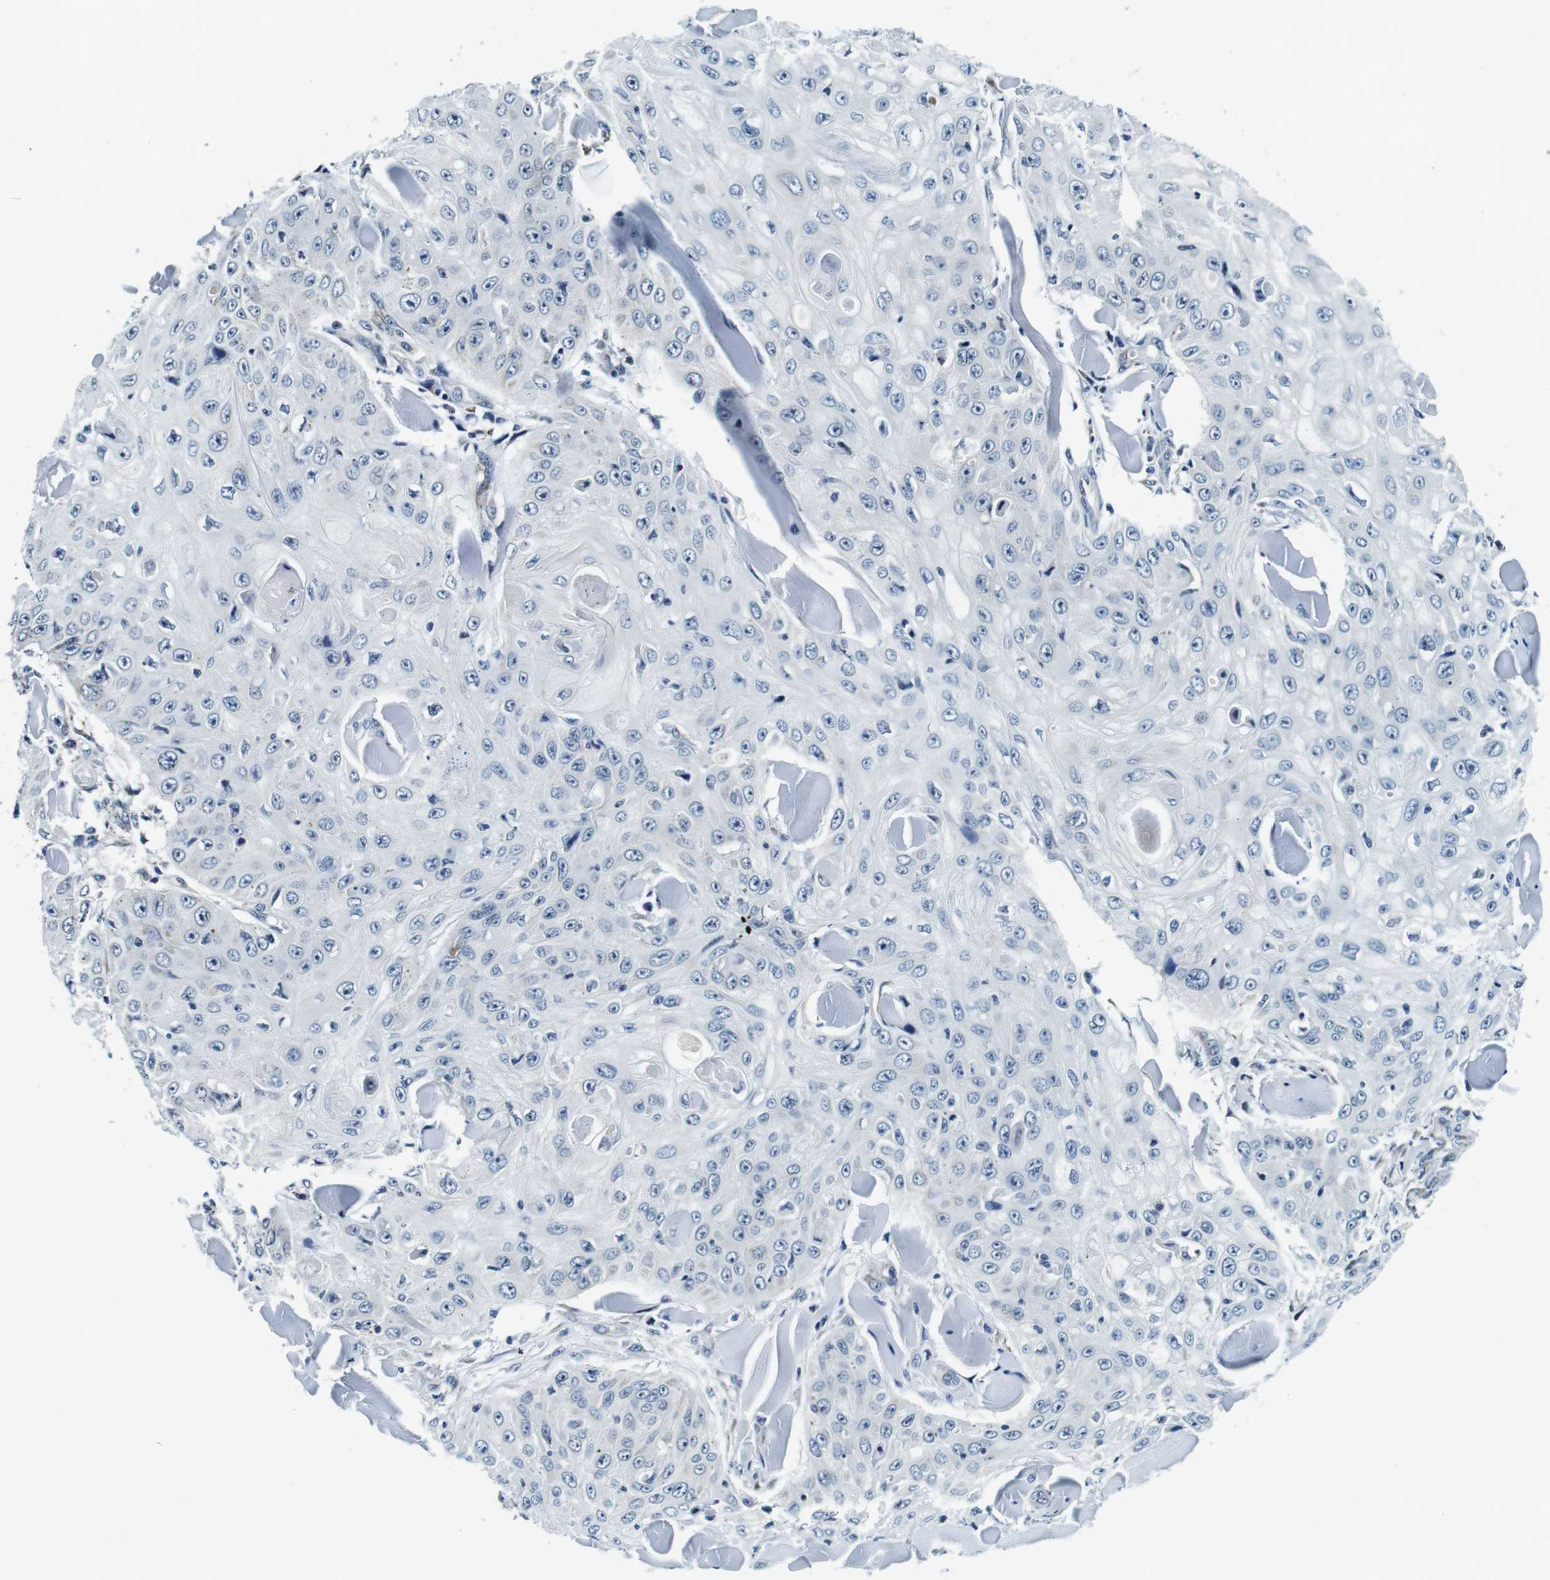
{"staining": {"intensity": "negative", "quantity": "none", "location": "none"}, "tissue": "skin cancer", "cell_type": "Tumor cells", "image_type": "cancer", "snomed": [{"axis": "morphology", "description": "Squamous cell carcinoma, NOS"}, {"axis": "topography", "description": "Skin"}], "caption": "Skin cancer stained for a protein using immunohistochemistry reveals no staining tumor cells.", "gene": "FAR2", "patient": {"sex": "male", "age": 86}}